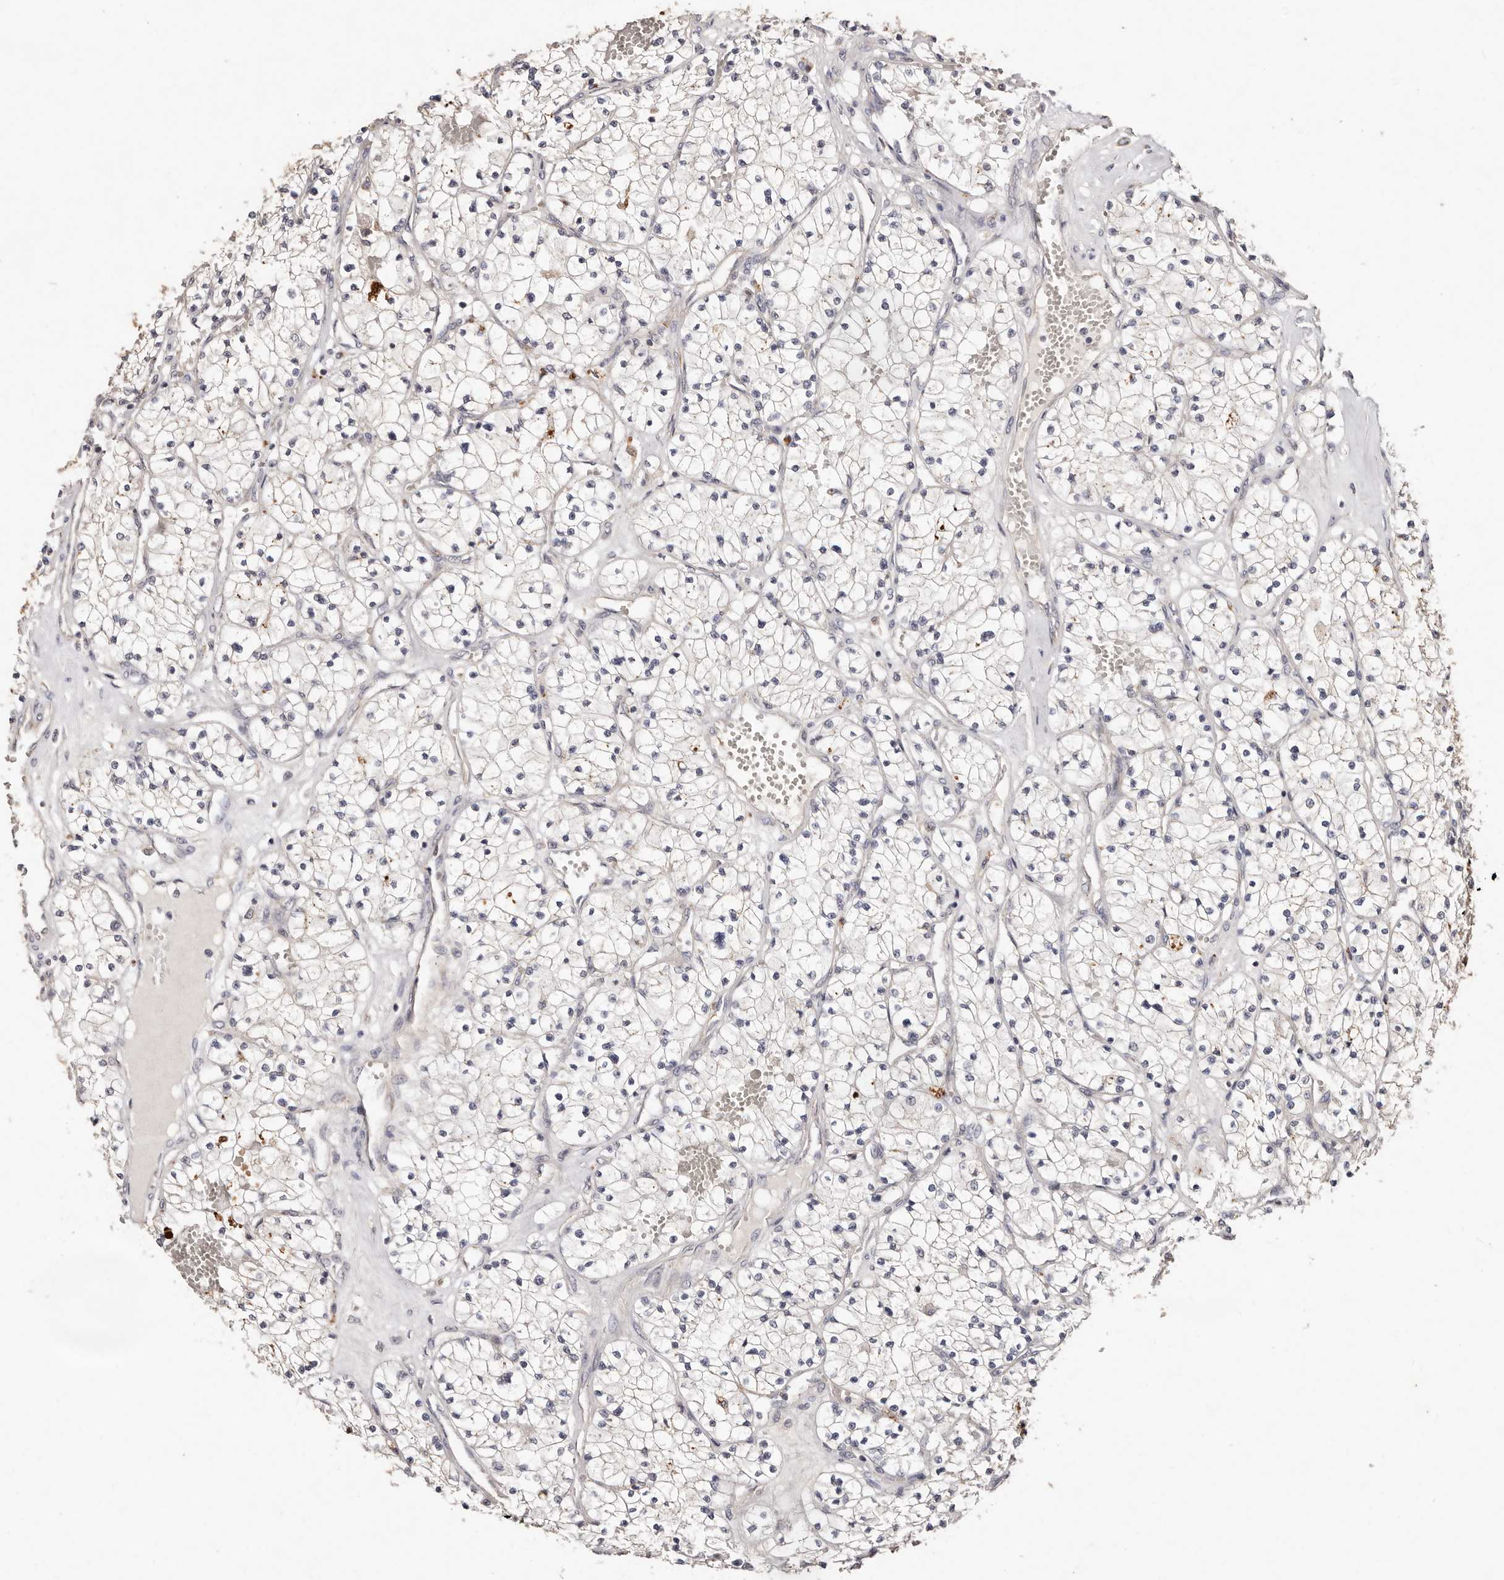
{"staining": {"intensity": "negative", "quantity": "none", "location": "none"}, "tissue": "renal cancer", "cell_type": "Tumor cells", "image_type": "cancer", "snomed": [{"axis": "morphology", "description": "Normal tissue, NOS"}, {"axis": "morphology", "description": "Adenocarcinoma, NOS"}, {"axis": "topography", "description": "Kidney"}], "caption": "A high-resolution micrograph shows IHC staining of renal cancer (adenocarcinoma), which displays no significant staining in tumor cells. (DAB (3,3'-diaminobenzidine) IHC with hematoxylin counter stain).", "gene": "THBS3", "patient": {"sex": "male", "age": 68}}